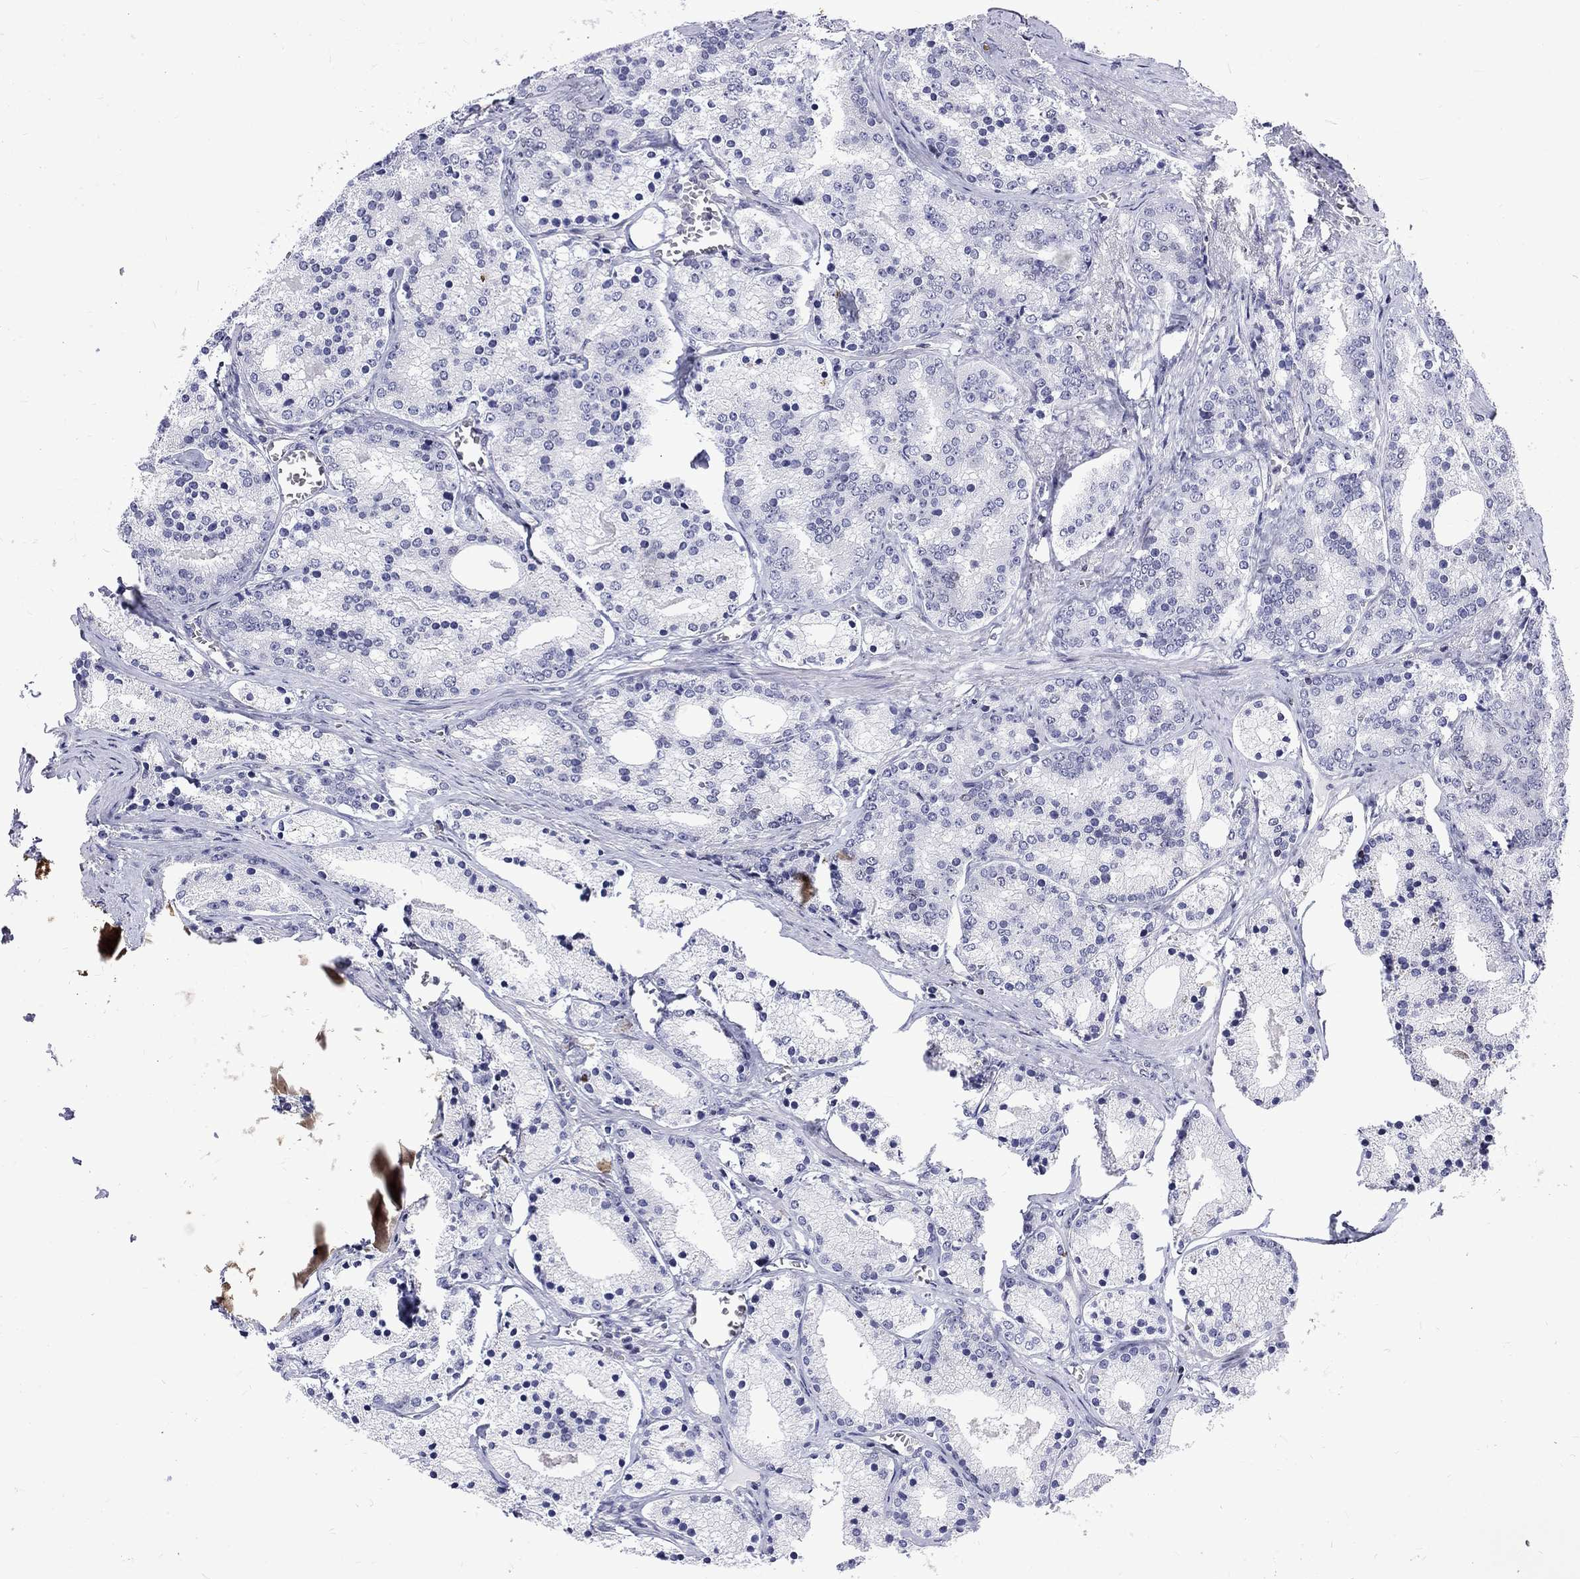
{"staining": {"intensity": "negative", "quantity": "none", "location": "none"}, "tissue": "prostate cancer", "cell_type": "Tumor cells", "image_type": "cancer", "snomed": [{"axis": "morphology", "description": "Adenocarcinoma, NOS"}, {"axis": "topography", "description": "Prostate"}], "caption": "Immunohistochemistry (IHC) micrograph of human prostate cancer stained for a protein (brown), which shows no staining in tumor cells.", "gene": "SLA", "patient": {"sex": "male", "age": 69}}